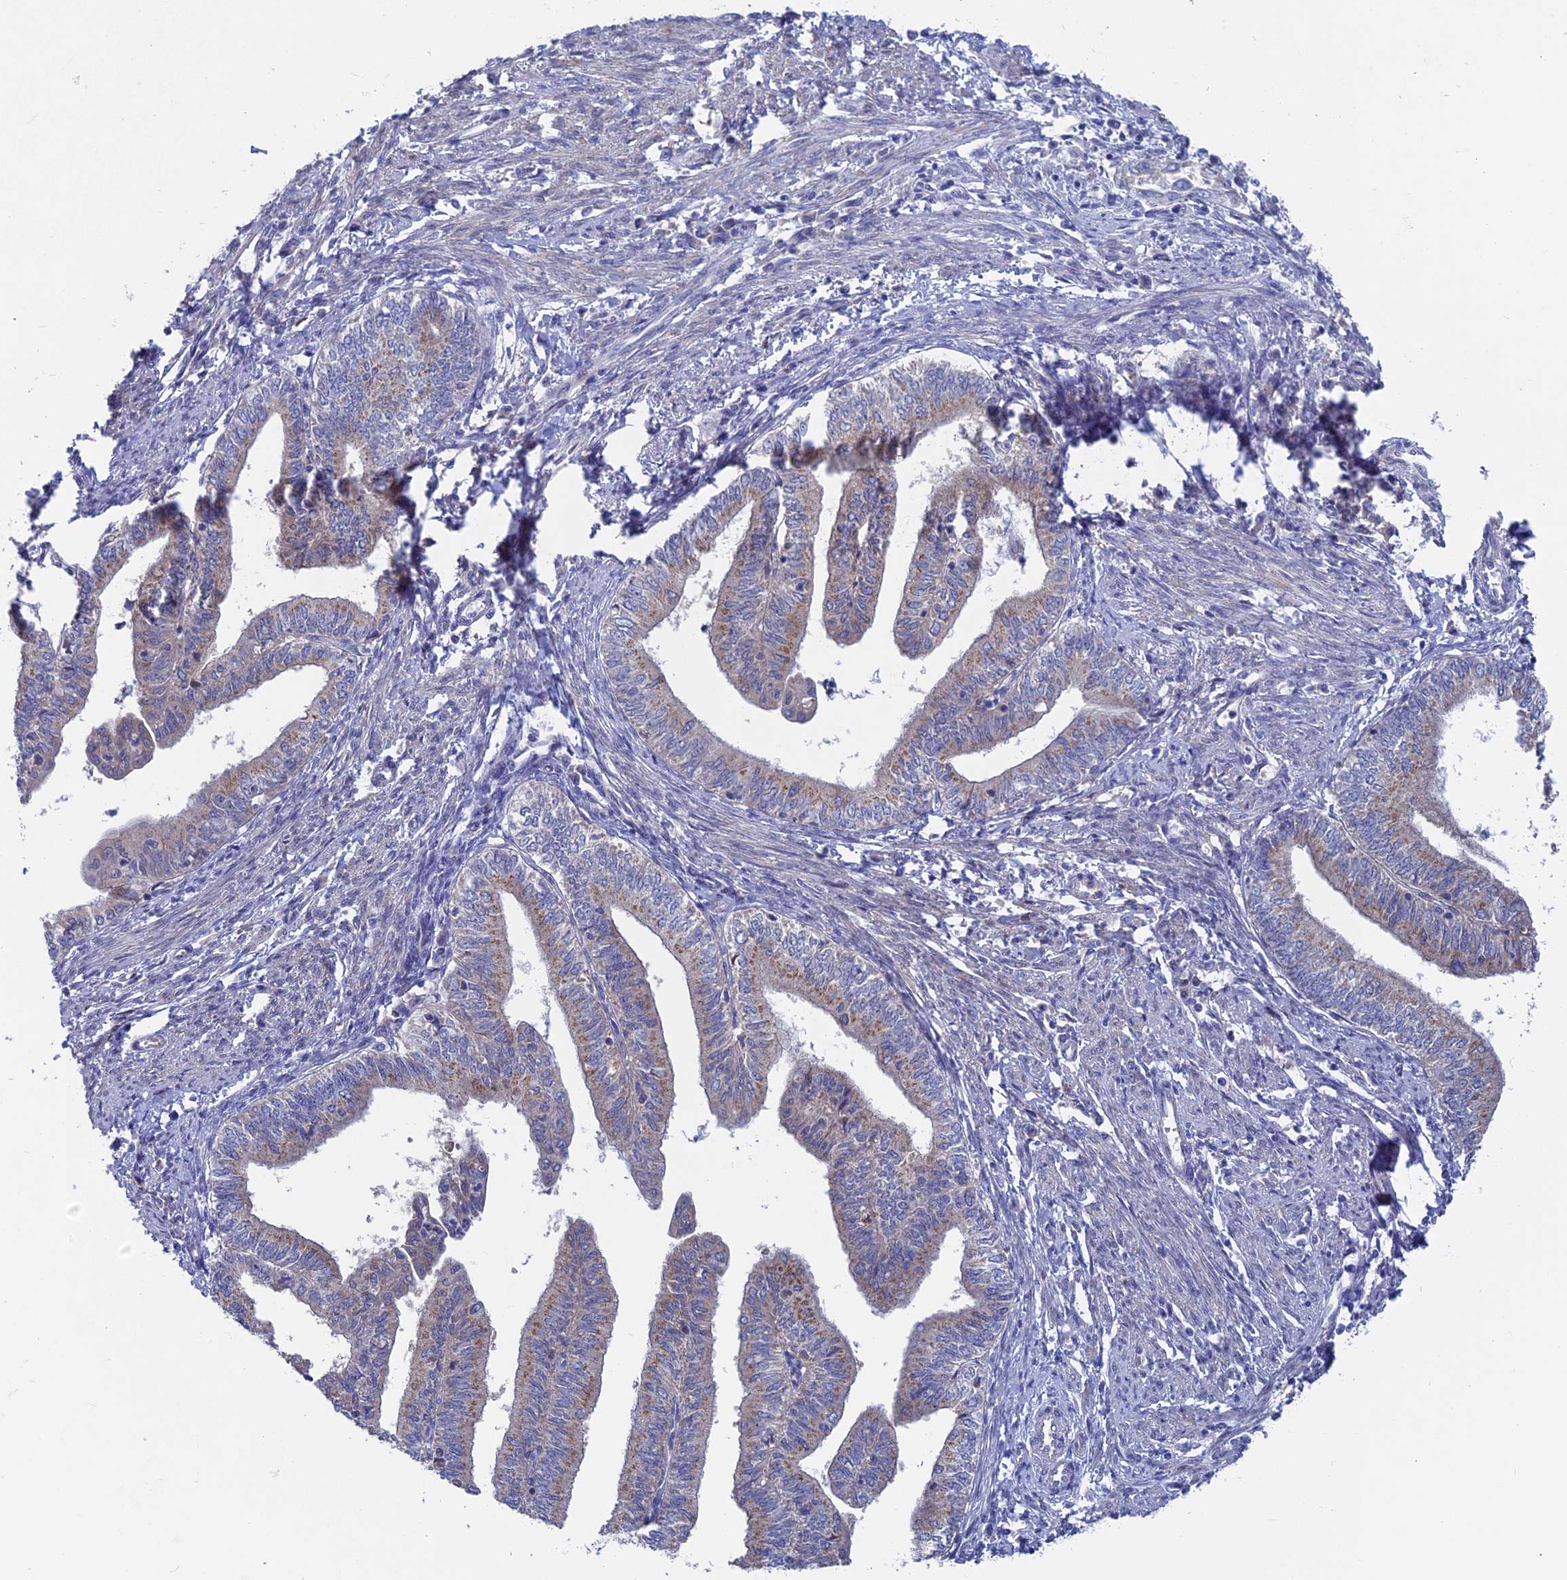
{"staining": {"intensity": "weak", "quantity": "25%-75%", "location": "cytoplasmic/membranous"}, "tissue": "endometrial cancer", "cell_type": "Tumor cells", "image_type": "cancer", "snomed": [{"axis": "morphology", "description": "Adenocarcinoma, NOS"}, {"axis": "topography", "description": "Endometrium"}], "caption": "Endometrial cancer was stained to show a protein in brown. There is low levels of weak cytoplasmic/membranous positivity in about 25%-75% of tumor cells. The staining is performed using DAB (3,3'-diaminobenzidine) brown chromogen to label protein expression. The nuclei are counter-stained blue using hematoxylin.", "gene": "AK4", "patient": {"sex": "female", "age": 66}}